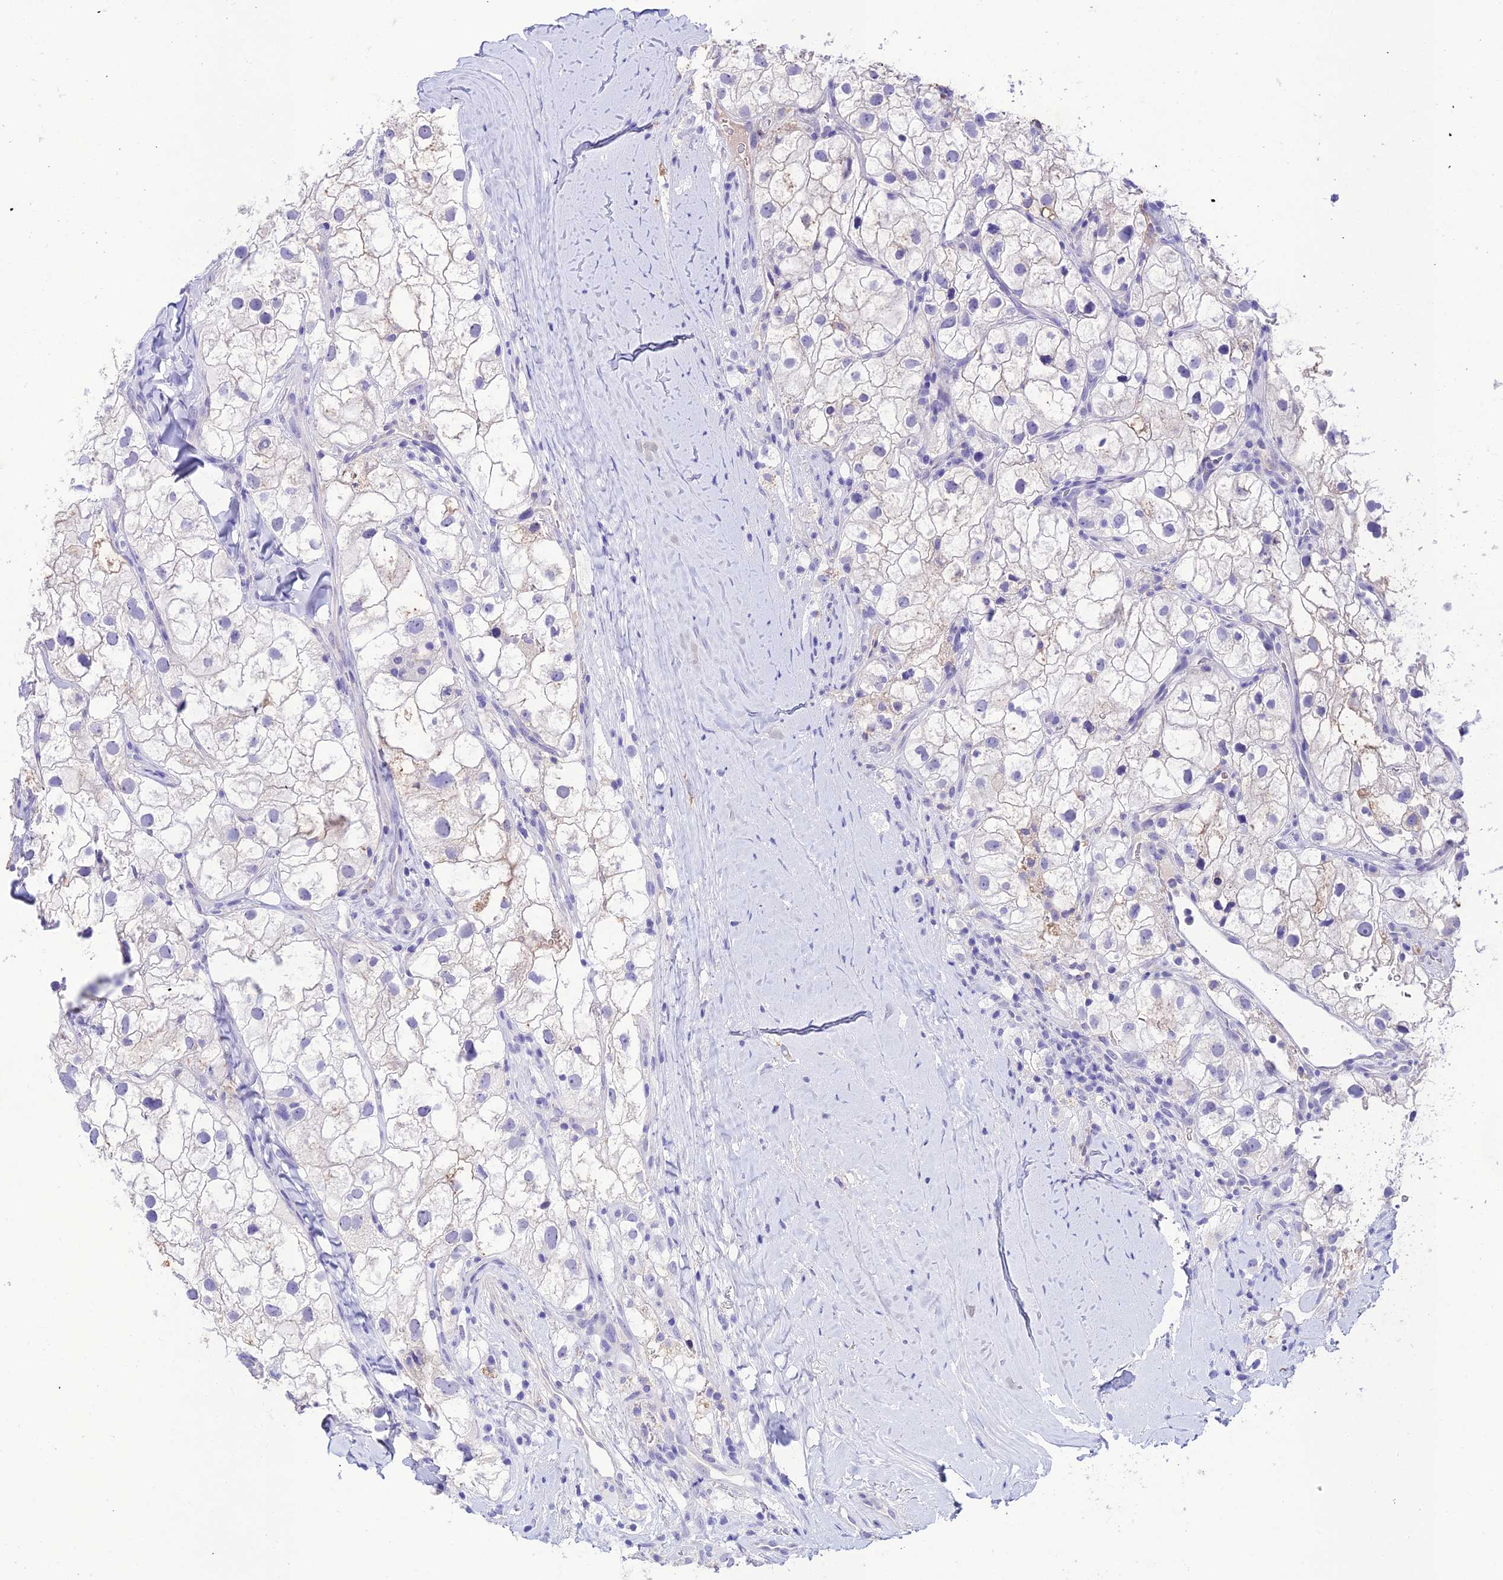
{"staining": {"intensity": "negative", "quantity": "none", "location": "none"}, "tissue": "renal cancer", "cell_type": "Tumor cells", "image_type": "cancer", "snomed": [{"axis": "morphology", "description": "Adenocarcinoma, NOS"}, {"axis": "topography", "description": "Kidney"}], "caption": "Immunohistochemical staining of renal cancer displays no significant positivity in tumor cells.", "gene": "NLRP6", "patient": {"sex": "male", "age": 59}}